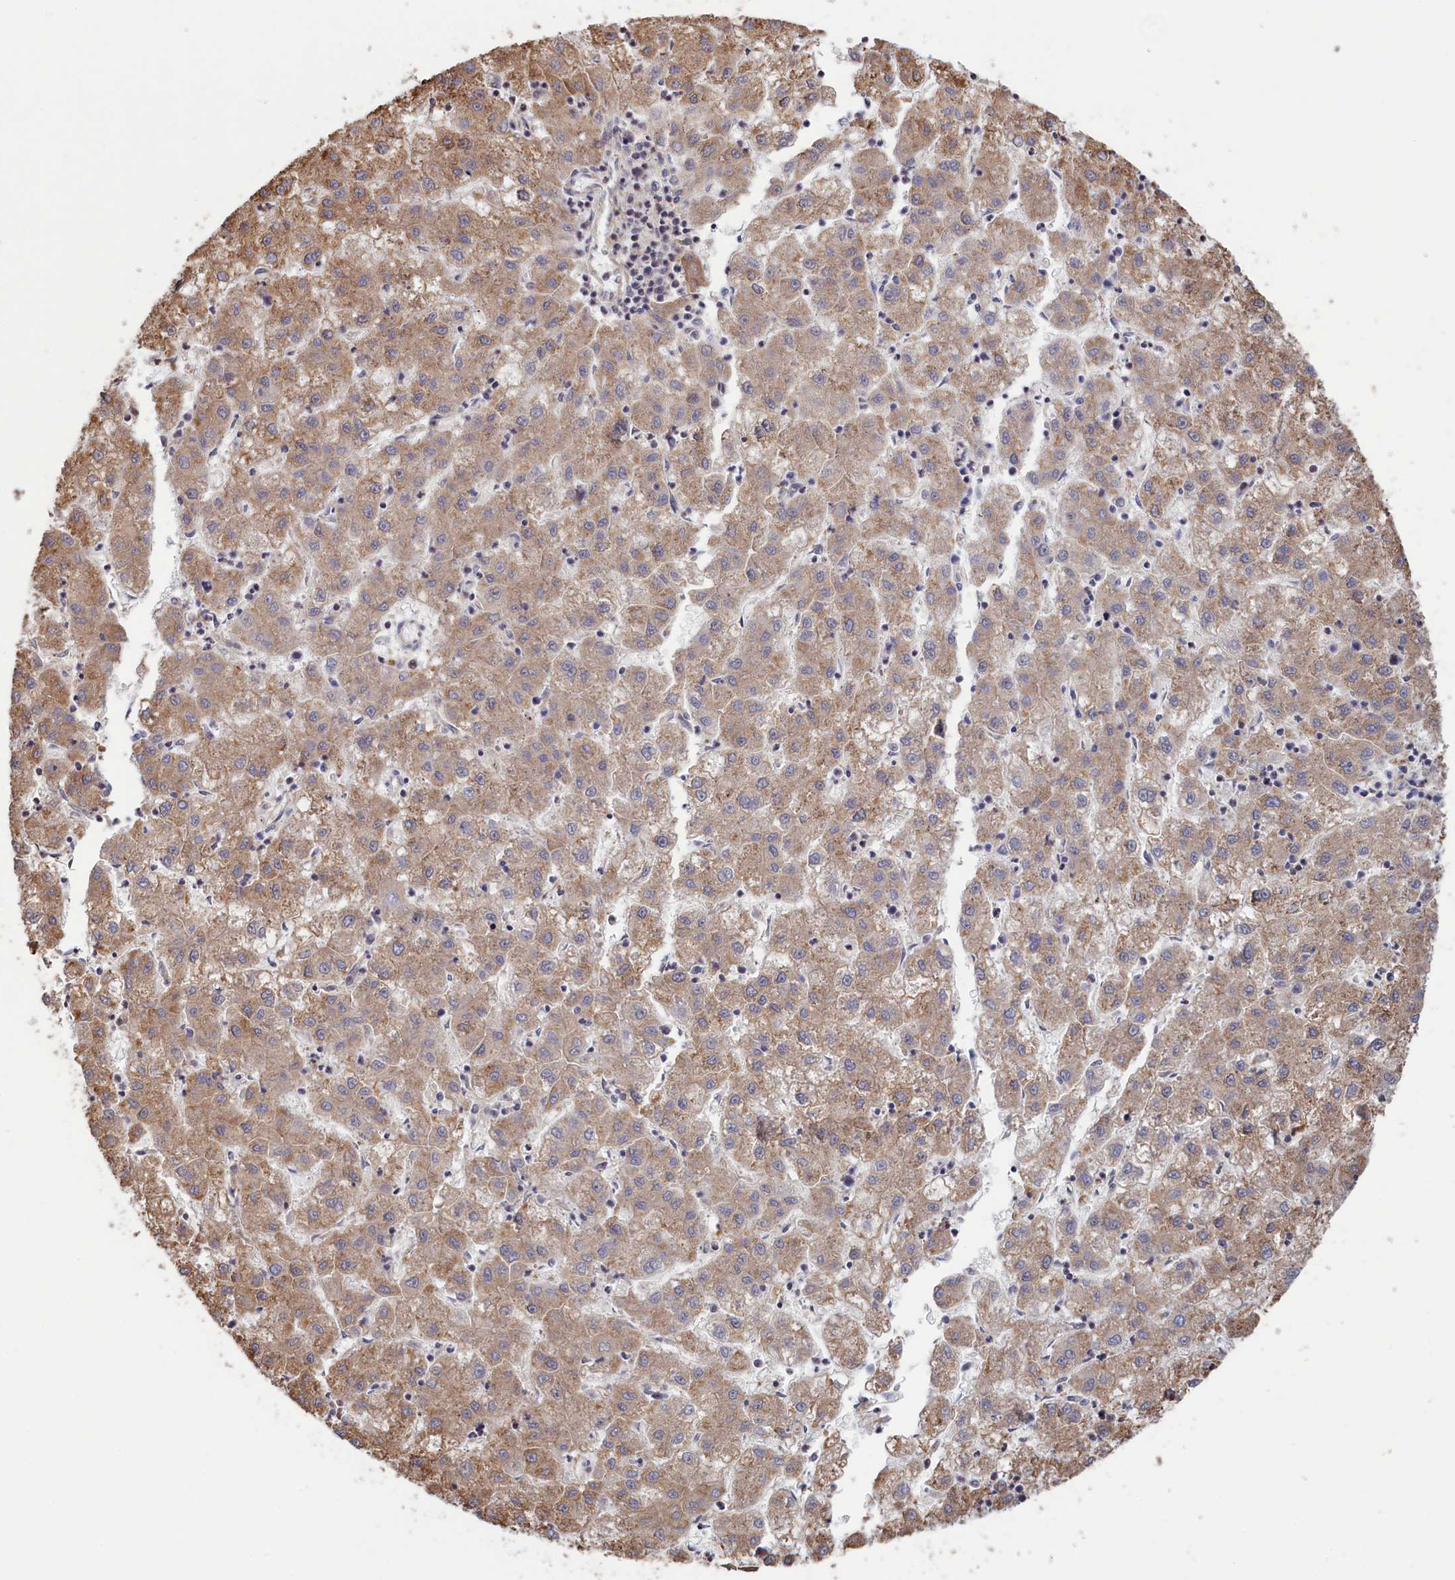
{"staining": {"intensity": "moderate", "quantity": ">75%", "location": "cytoplasmic/membranous"}, "tissue": "liver cancer", "cell_type": "Tumor cells", "image_type": "cancer", "snomed": [{"axis": "morphology", "description": "Carcinoma, Hepatocellular, NOS"}, {"axis": "topography", "description": "Liver"}], "caption": "Moderate cytoplasmic/membranous expression is identified in about >75% of tumor cells in liver cancer. The staining is performed using DAB brown chromogen to label protein expression. The nuclei are counter-stained blue using hematoxylin.", "gene": "RILPL1", "patient": {"sex": "male", "age": 72}}